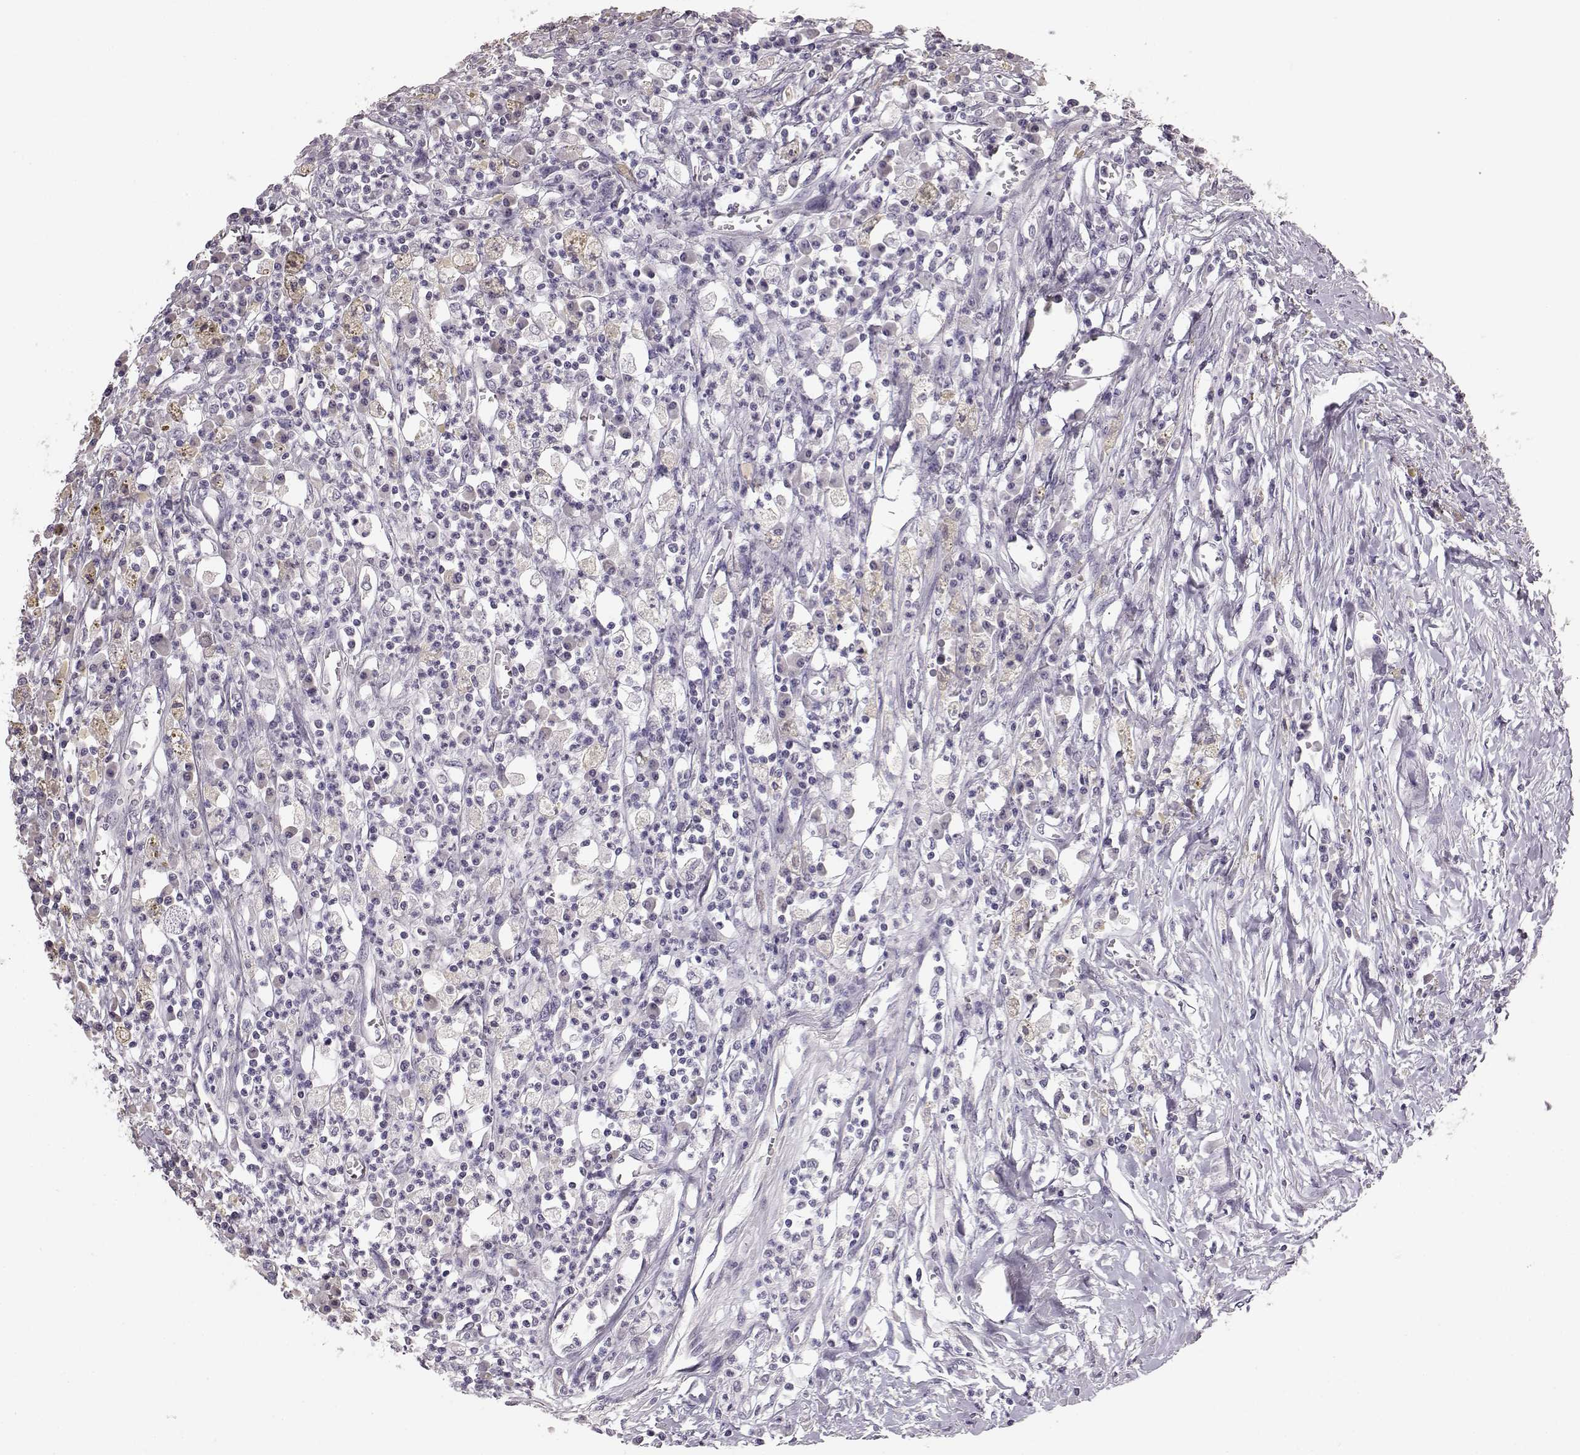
{"staining": {"intensity": "negative", "quantity": "none", "location": "none"}, "tissue": "colorectal cancer", "cell_type": "Tumor cells", "image_type": "cancer", "snomed": [{"axis": "morphology", "description": "Adenocarcinoma, NOS"}, {"axis": "topography", "description": "Rectum"}], "caption": "There is no significant positivity in tumor cells of colorectal cancer.", "gene": "BFSP2", "patient": {"sex": "male", "age": 54}}